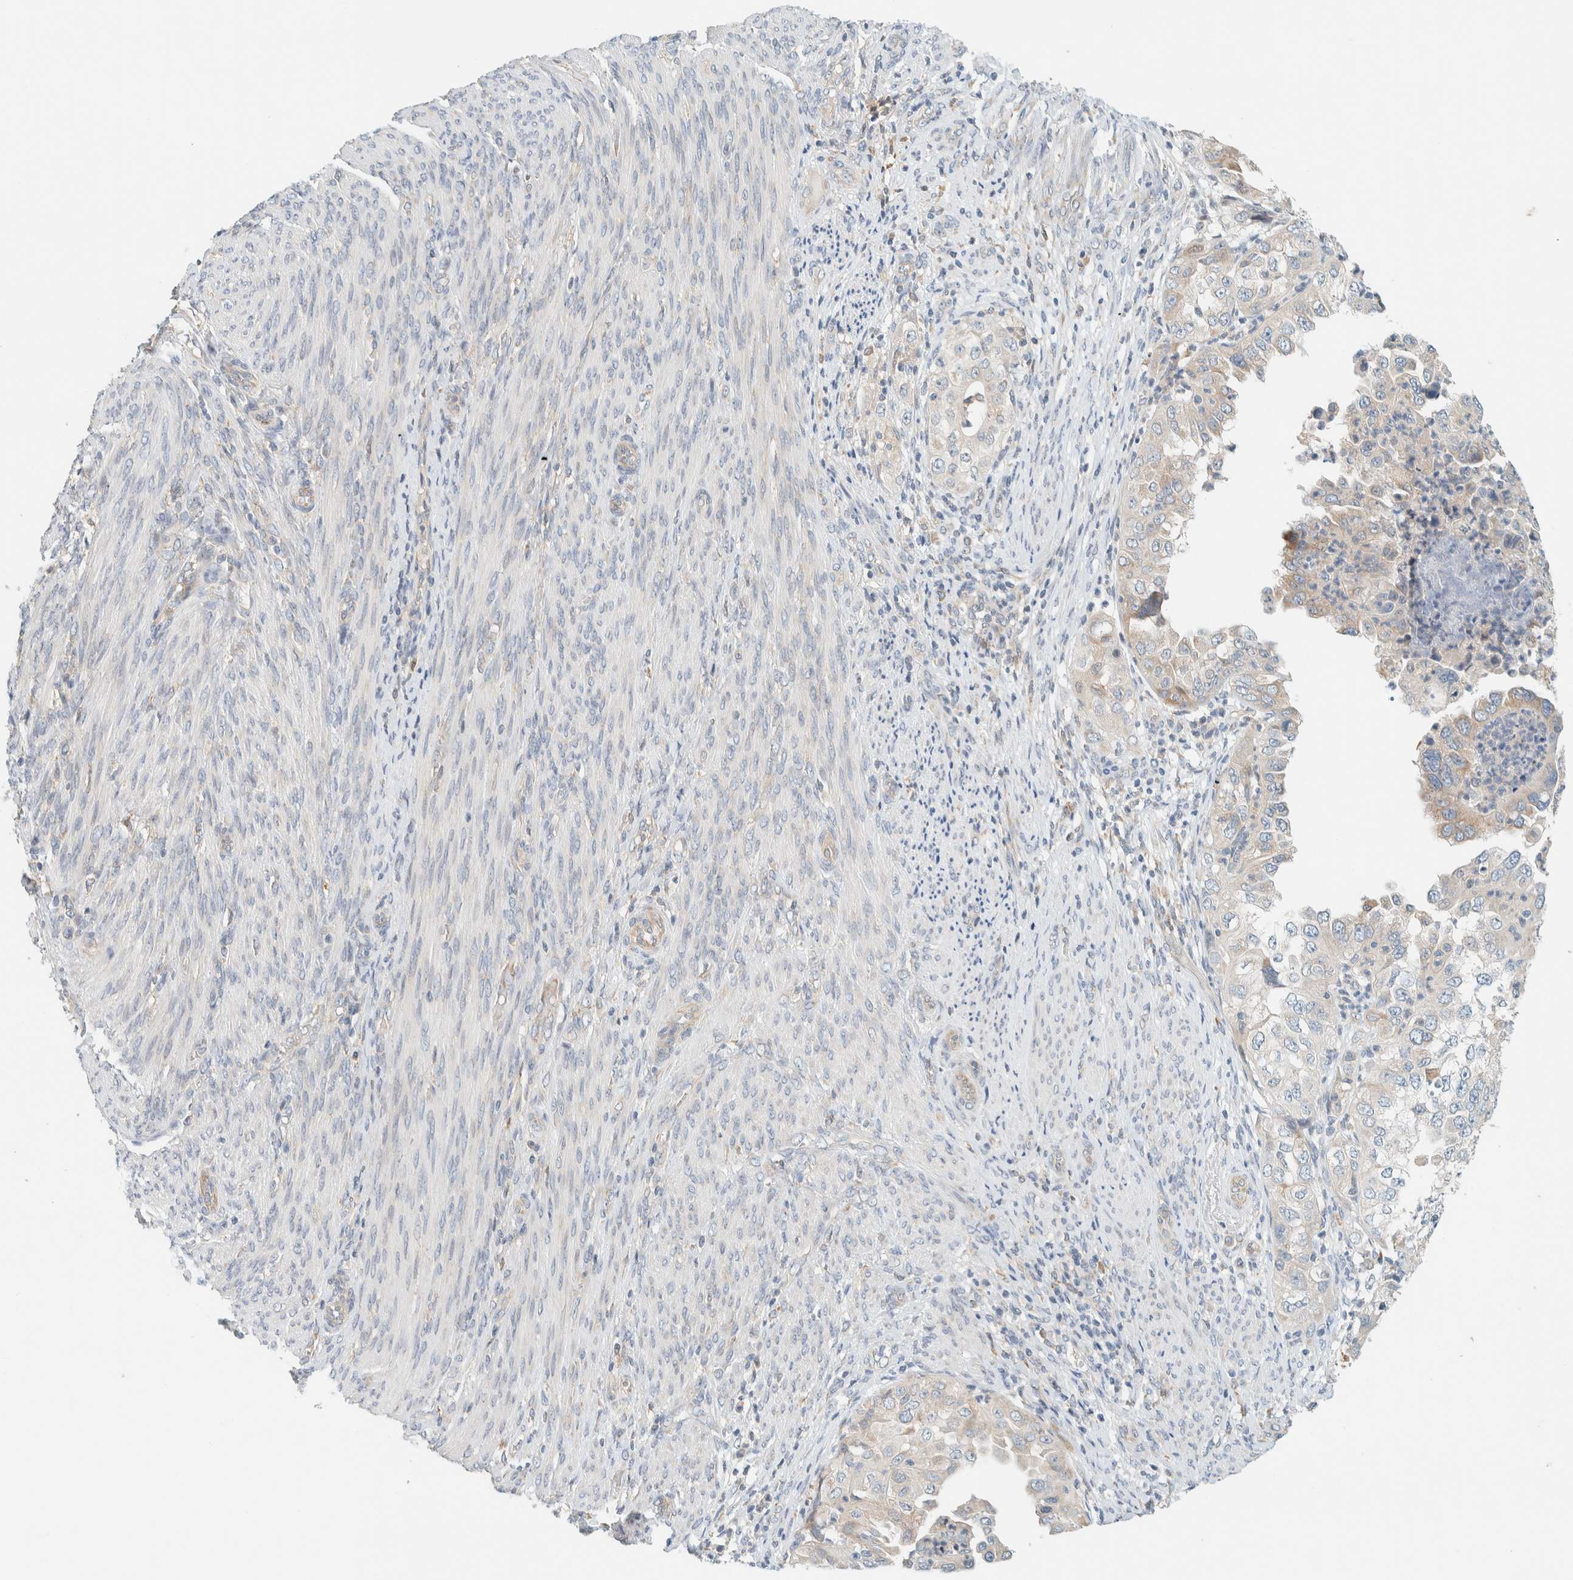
{"staining": {"intensity": "moderate", "quantity": "<25%", "location": "cytoplasmic/membranous"}, "tissue": "endometrial cancer", "cell_type": "Tumor cells", "image_type": "cancer", "snomed": [{"axis": "morphology", "description": "Adenocarcinoma, NOS"}, {"axis": "topography", "description": "Endometrium"}], "caption": "DAB immunohistochemical staining of endometrial cancer displays moderate cytoplasmic/membranous protein staining in approximately <25% of tumor cells. Using DAB (brown) and hematoxylin (blue) stains, captured at high magnification using brightfield microscopy.", "gene": "SUMF2", "patient": {"sex": "female", "age": 85}}